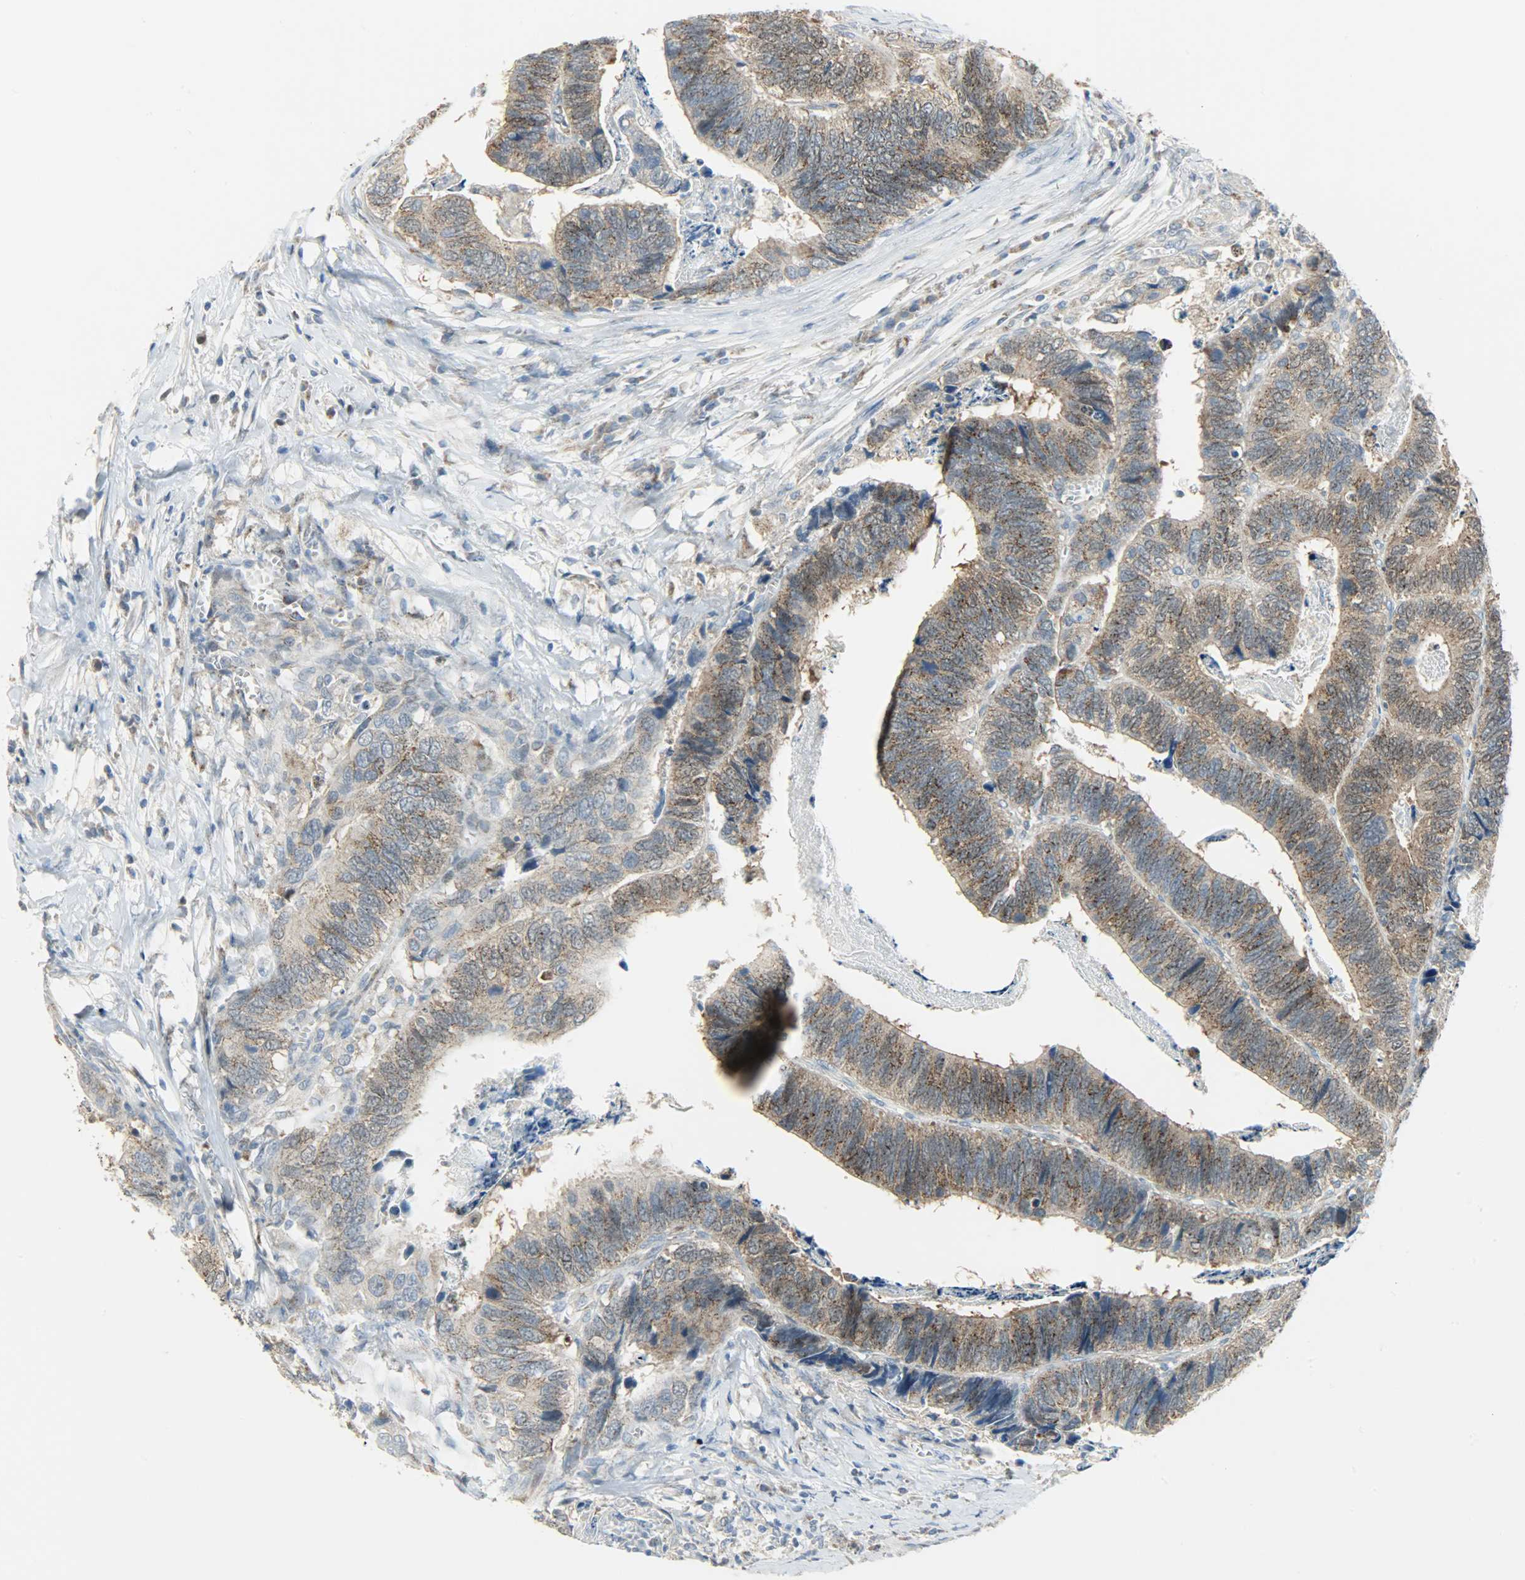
{"staining": {"intensity": "moderate", "quantity": ">75%", "location": "cytoplasmic/membranous"}, "tissue": "colorectal cancer", "cell_type": "Tumor cells", "image_type": "cancer", "snomed": [{"axis": "morphology", "description": "Adenocarcinoma, NOS"}, {"axis": "topography", "description": "Colon"}], "caption": "The immunohistochemical stain labels moderate cytoplasmic/membranous positivity in tumor cells of colorectal cancer (adenocarcinoma) tissue.", "gene": "PPP1R1B", "patient": {"sex": "male", "age": 72}}